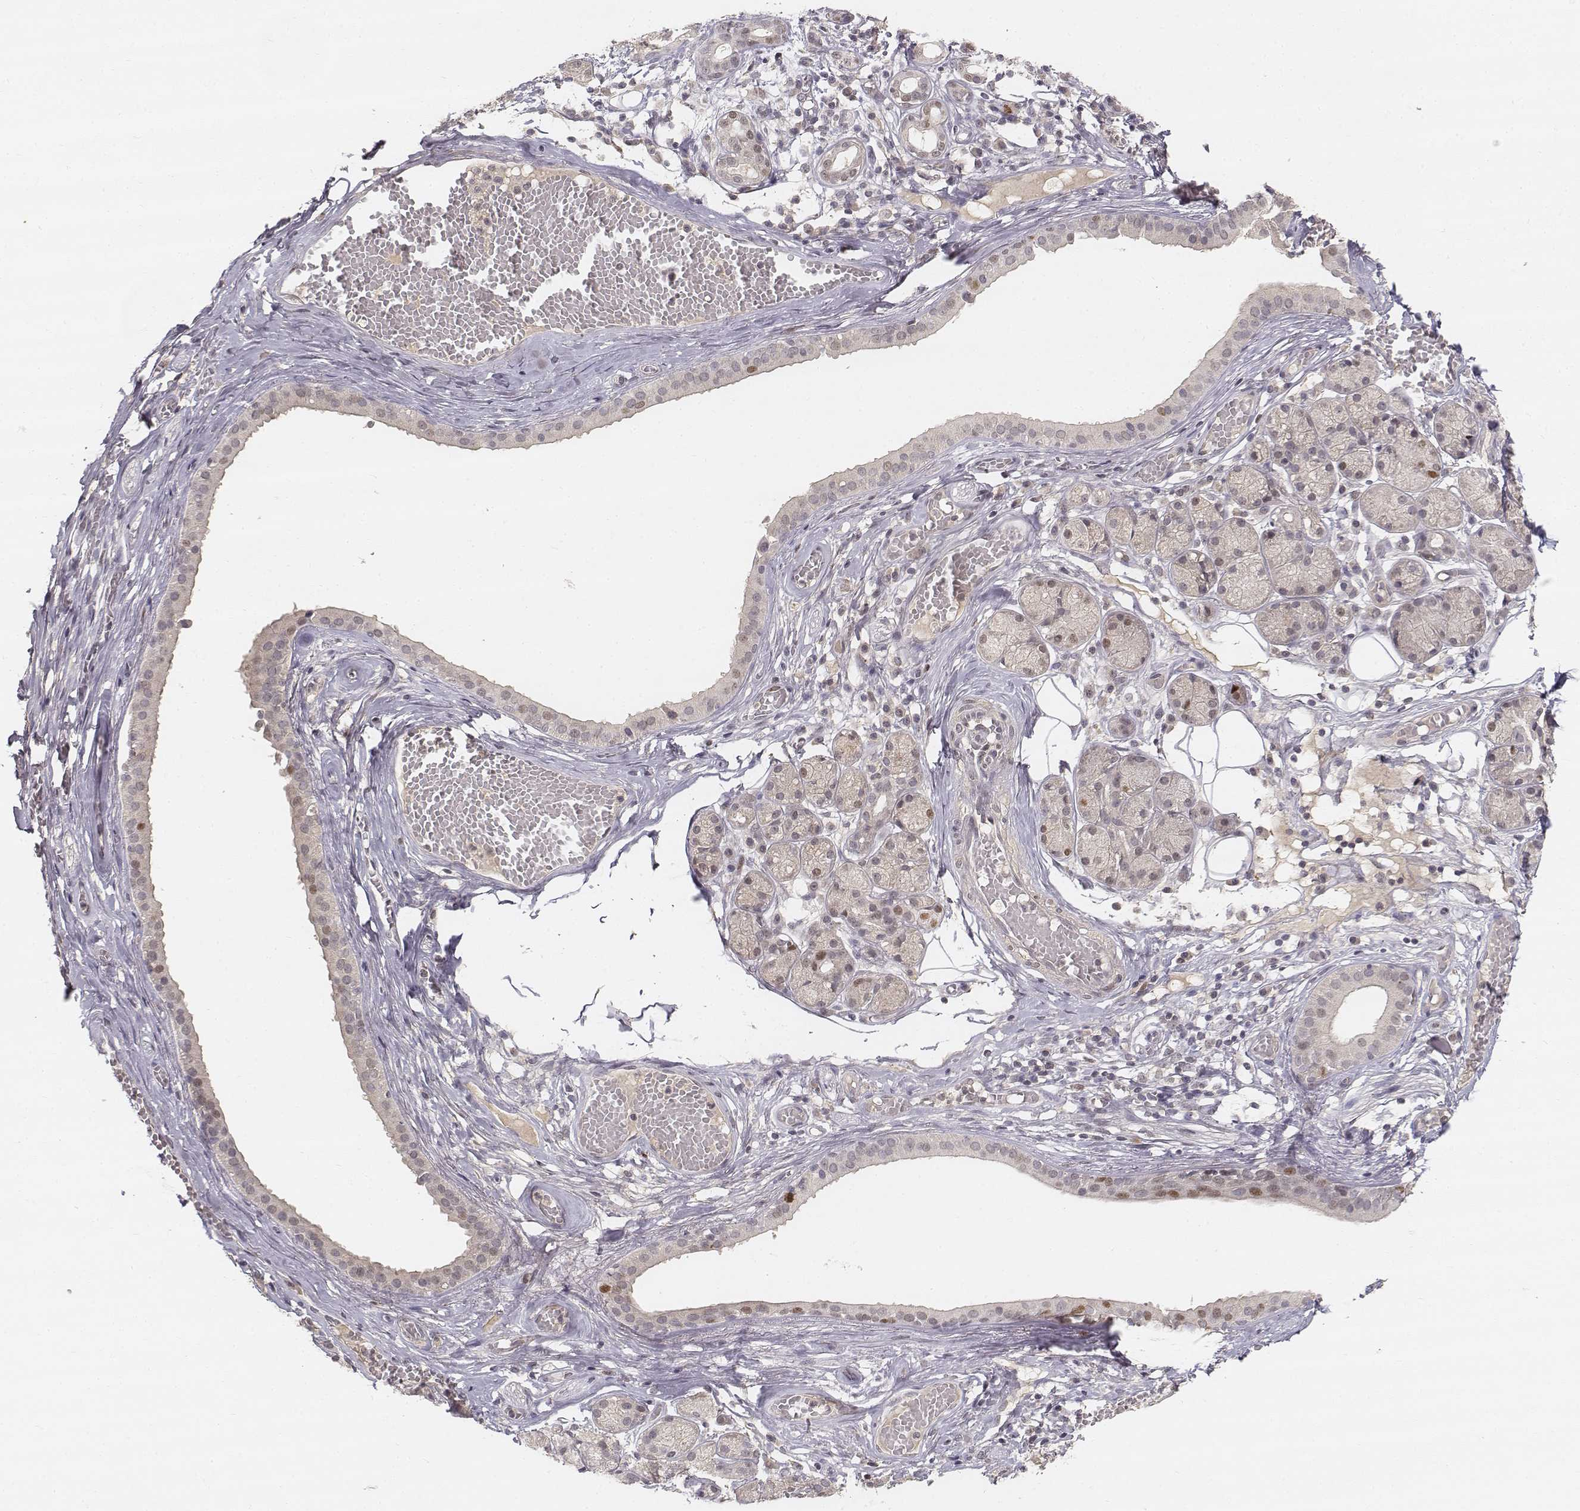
{"staining": {"intensity": "moderate", "quantity": "<25%", "location": "nuclear"}, "tissue": "salivary gland", "cell_type": "Glandular cells", "image_type": "normal", "snomed": [{"axis": "morphology", "description": "Normal tissue, NOS"}, {"axis": "topography", "description": "Salivary gland"}, {"axis": "topography", "description": "Peripheral nerve tissue"}], "caption": "This image demonstrates immunohistochemistry staining of benign human salivary gland, with low moderate nuclear staining in approximately <25% of glandular cells.", "gene": "FANCD2", "patient": {"sex": "male", "age": 71}}